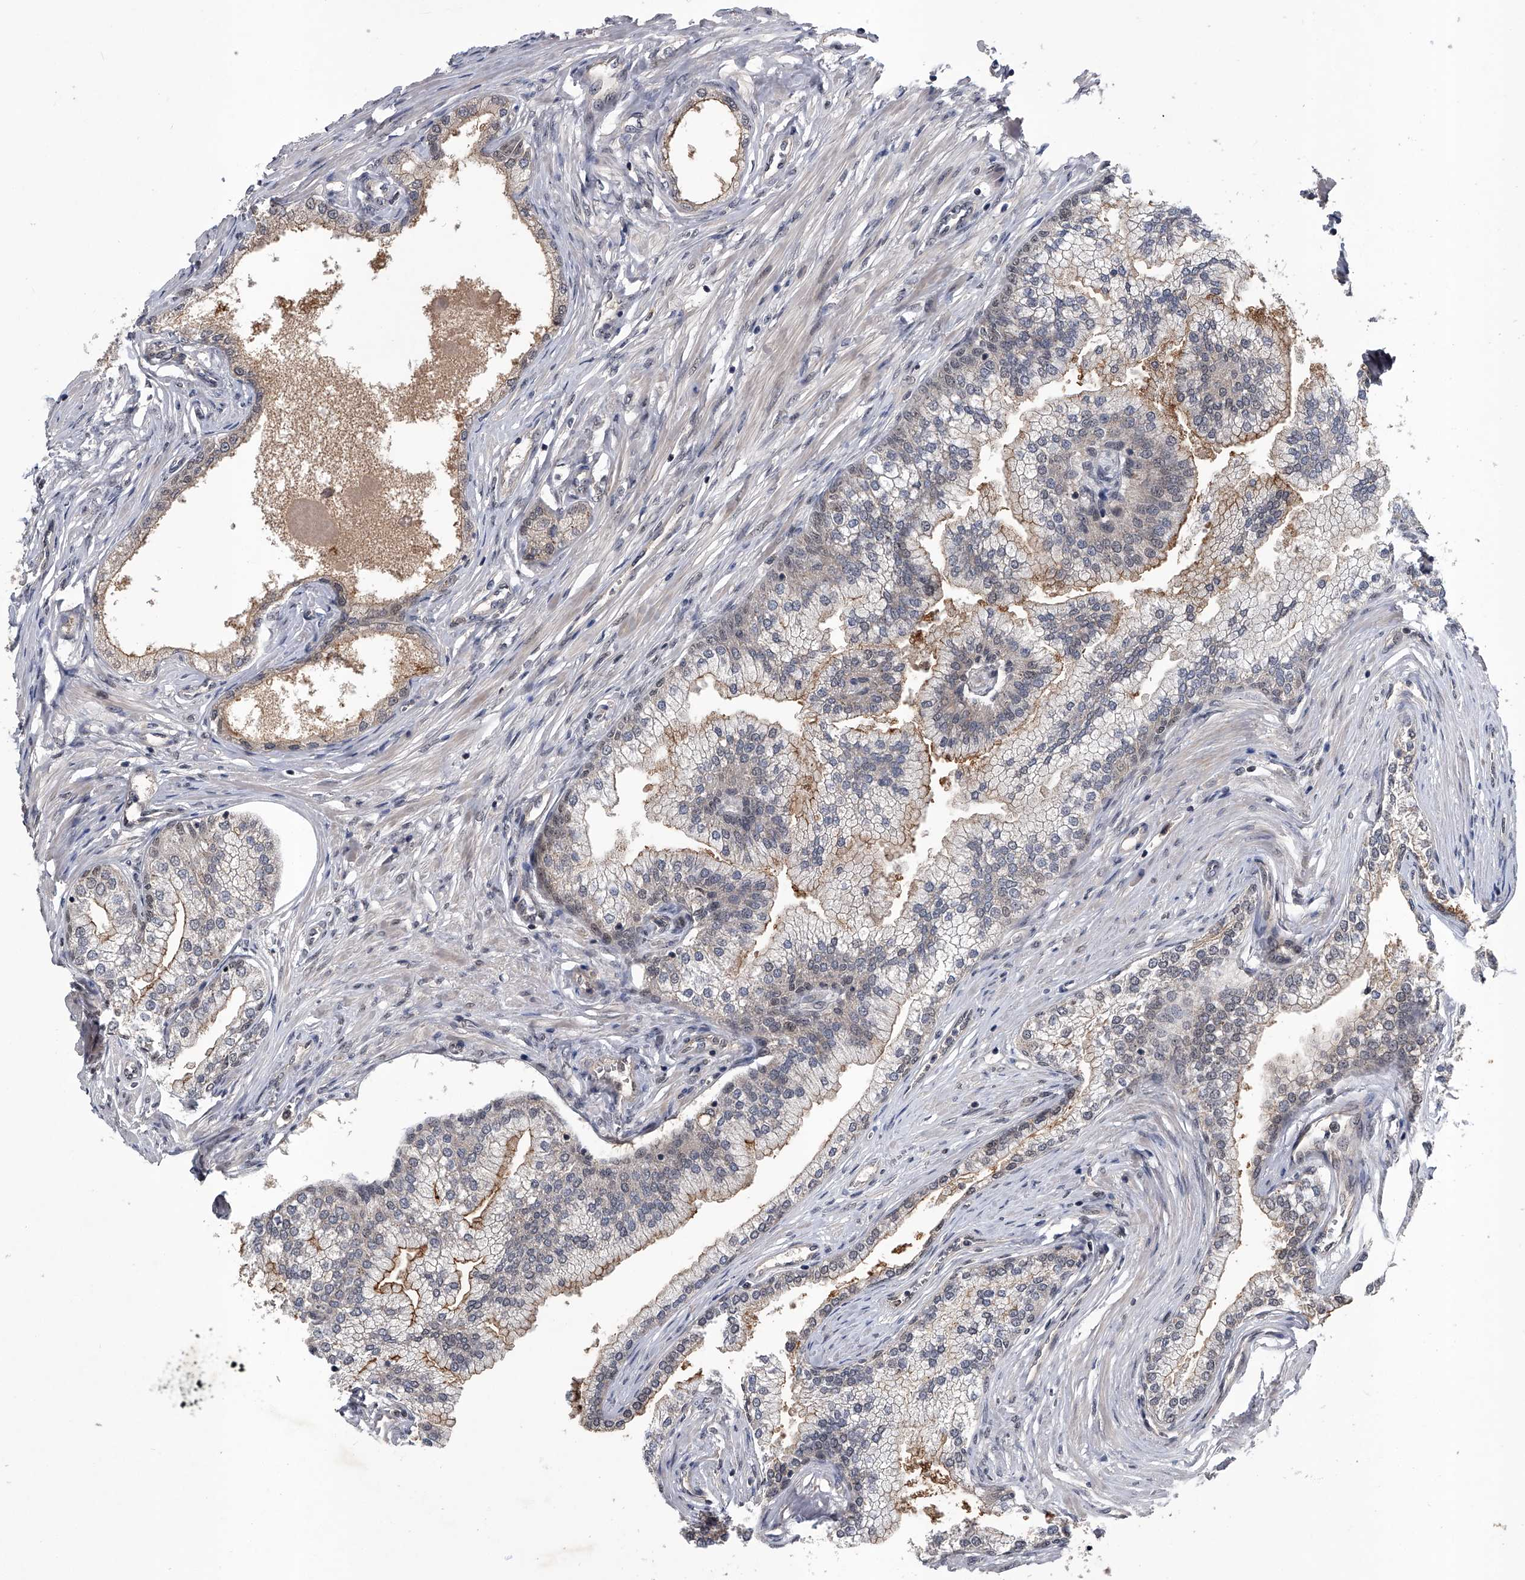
{"staining": {"intensity": "weak", "quantity": "25%-75%", "location": "cytoplasmic/membranous,nuclear"}, "tissue": "prostate", "cell_type": "Glandular cells", "image_type": "normal", "snomed": [{"axis": "morphology", "description": "Normal tissue, NOS"}, {"axis": "morphology", "description": "Urothelial carcinoma, Low grade"}, {"axis": "topography", "description": "Urinary bladder"}, {"axis": "topography", "description": "Prostate"}], "caption": "Weak cytoplasmic/membranous,nuclear positivity is seen in approximately 25%-75% of glandular cells in benign prostate. Using DAB (3,3'-diaminobenzidine) (brown) and hematoxylin (blue) stains, captured at high magnification using brightfield microscopy.", "gene": "SLC12A8", "patient": {"sex": "male", "age": 60}}